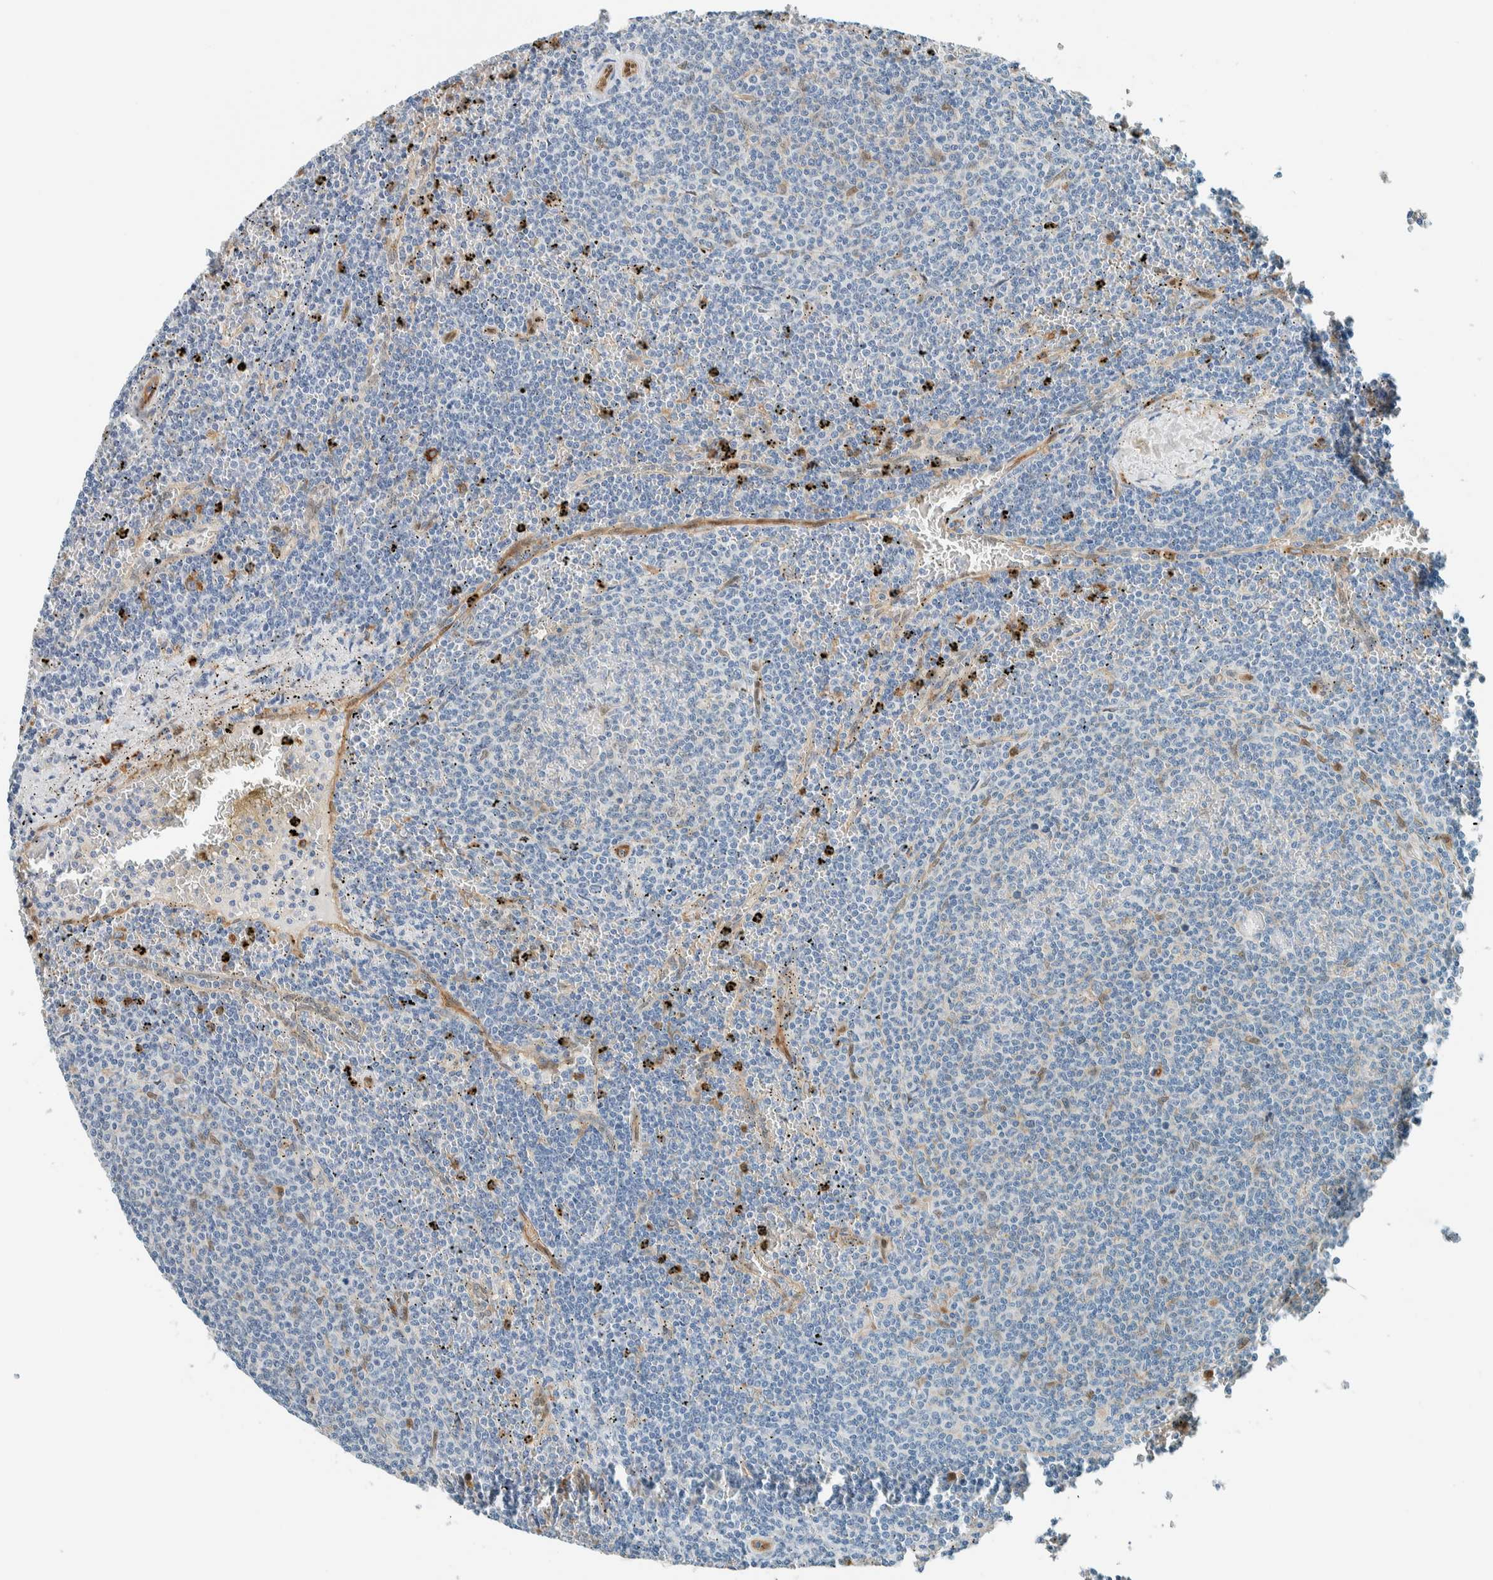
{"staining": {"intensity": "negative", "quantity": "none", "location": "none"}, "tissue": "lymphoma", "cell_type": "Tumor cells", "image_type": "cancer", "snomed": [{"axis": "morphology", "description": "Malignant lymphoma, non-Hodgkin's type, Low grade"}, {"axis": "topography", "description": "Spleen"}], "caption": "There is no significant positivity in tumor cells of low-grade malignant lymphoma, non-Hodgkin's type.", "gene": "NXN", "patient": {"sex": "female", "age": 50}}